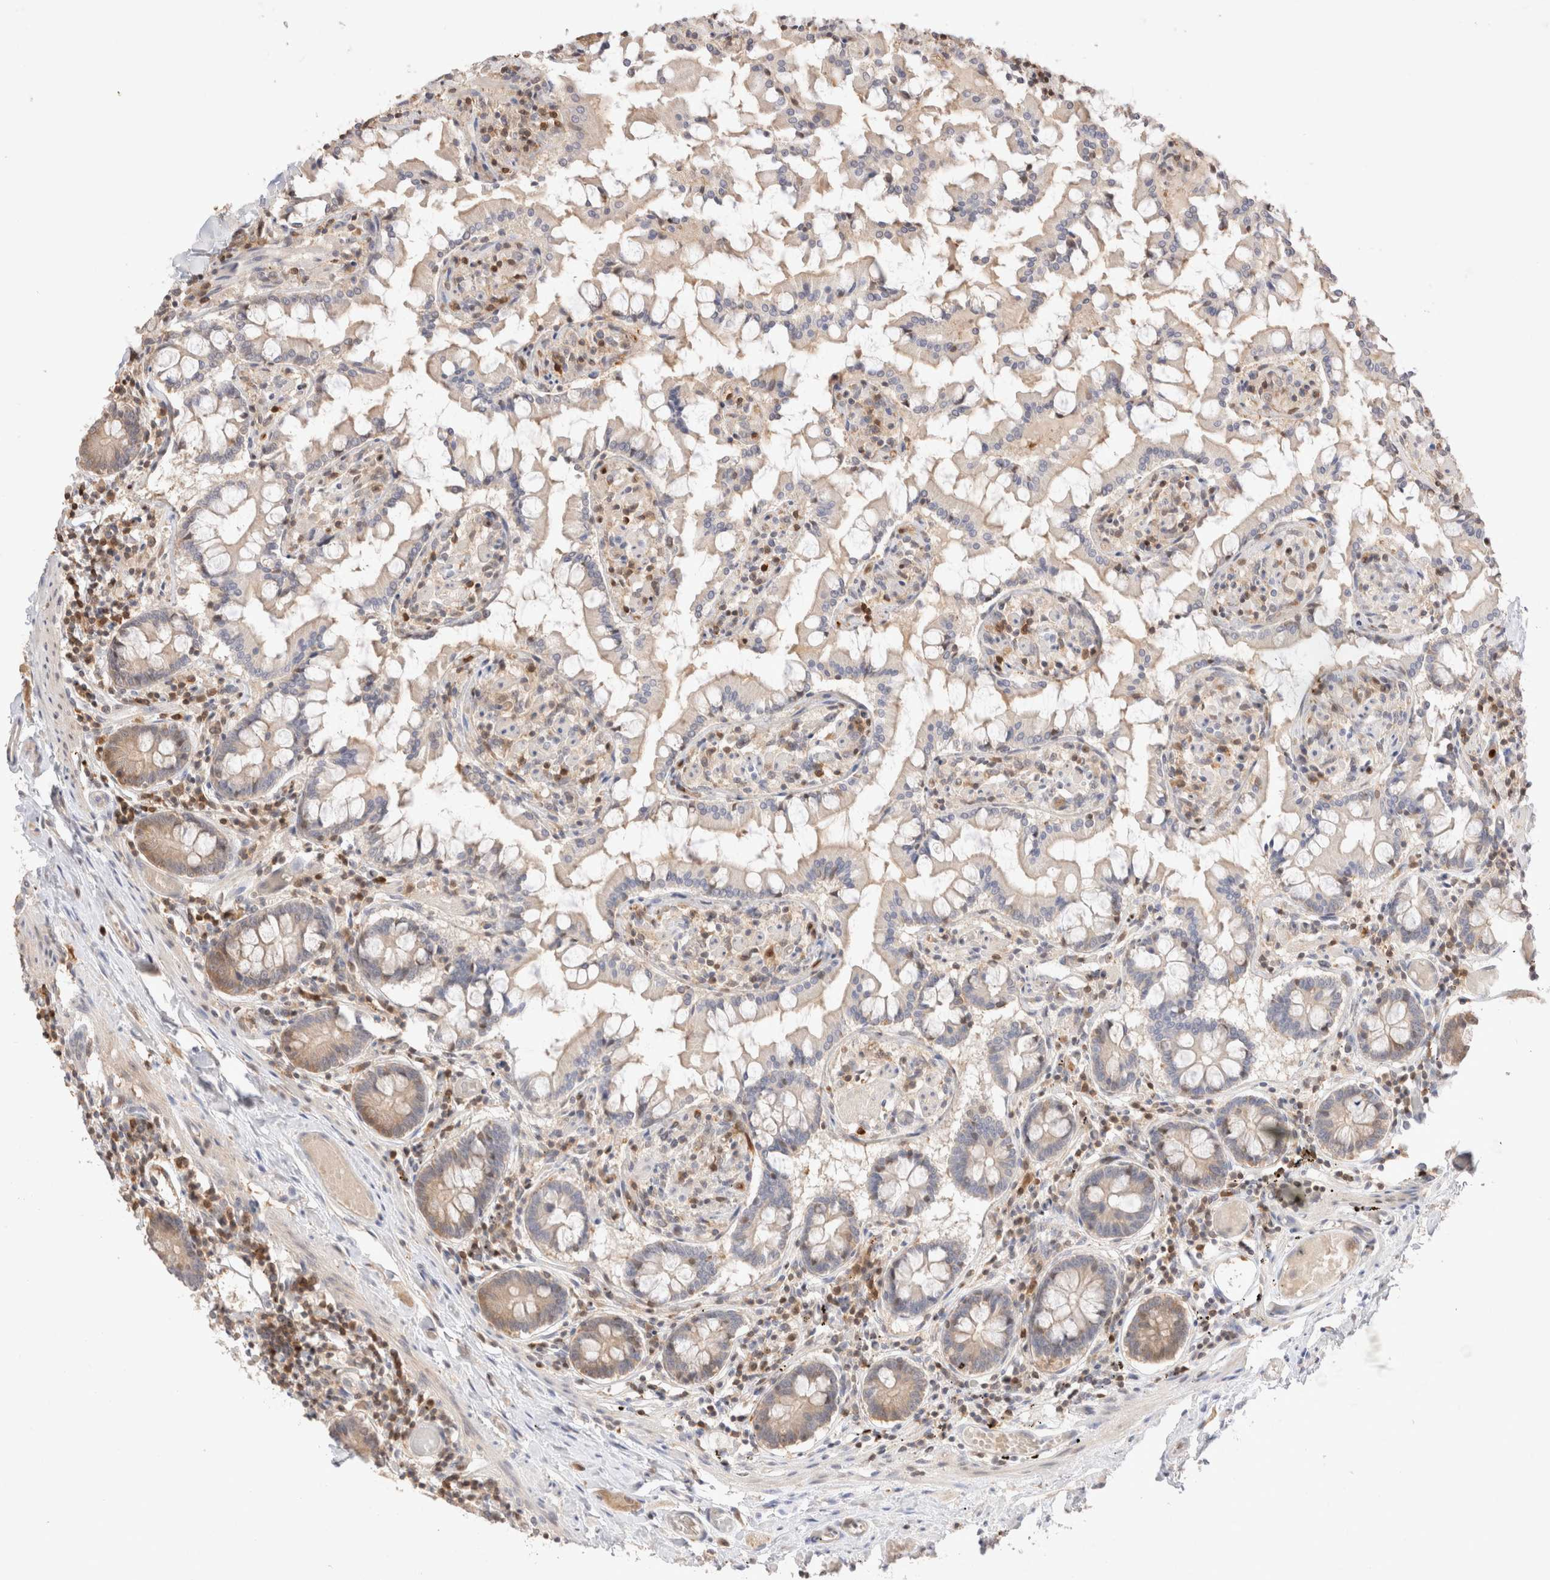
{"staining": {"intensity": "weak", "quantity": "<25%", "location": "cytoplasmic/membranous"}, "tissue": "small intestine", "cell_type": "Glandular cells", "image_type": "normal", "snomed": [{"axis": "morphology", "description": "Normal tissue, NOS"}, {"axis": "topography", "description": "Small intestine"}], "caption": "DAB (3,3'-diaminobenzidine) immunohistochemical staining of normal small intestine displays no significant expression in glandular cells. Nuclei are stained in blue.", "gene": "STARD10", "patient": {"sex": "male", "age": 41}}